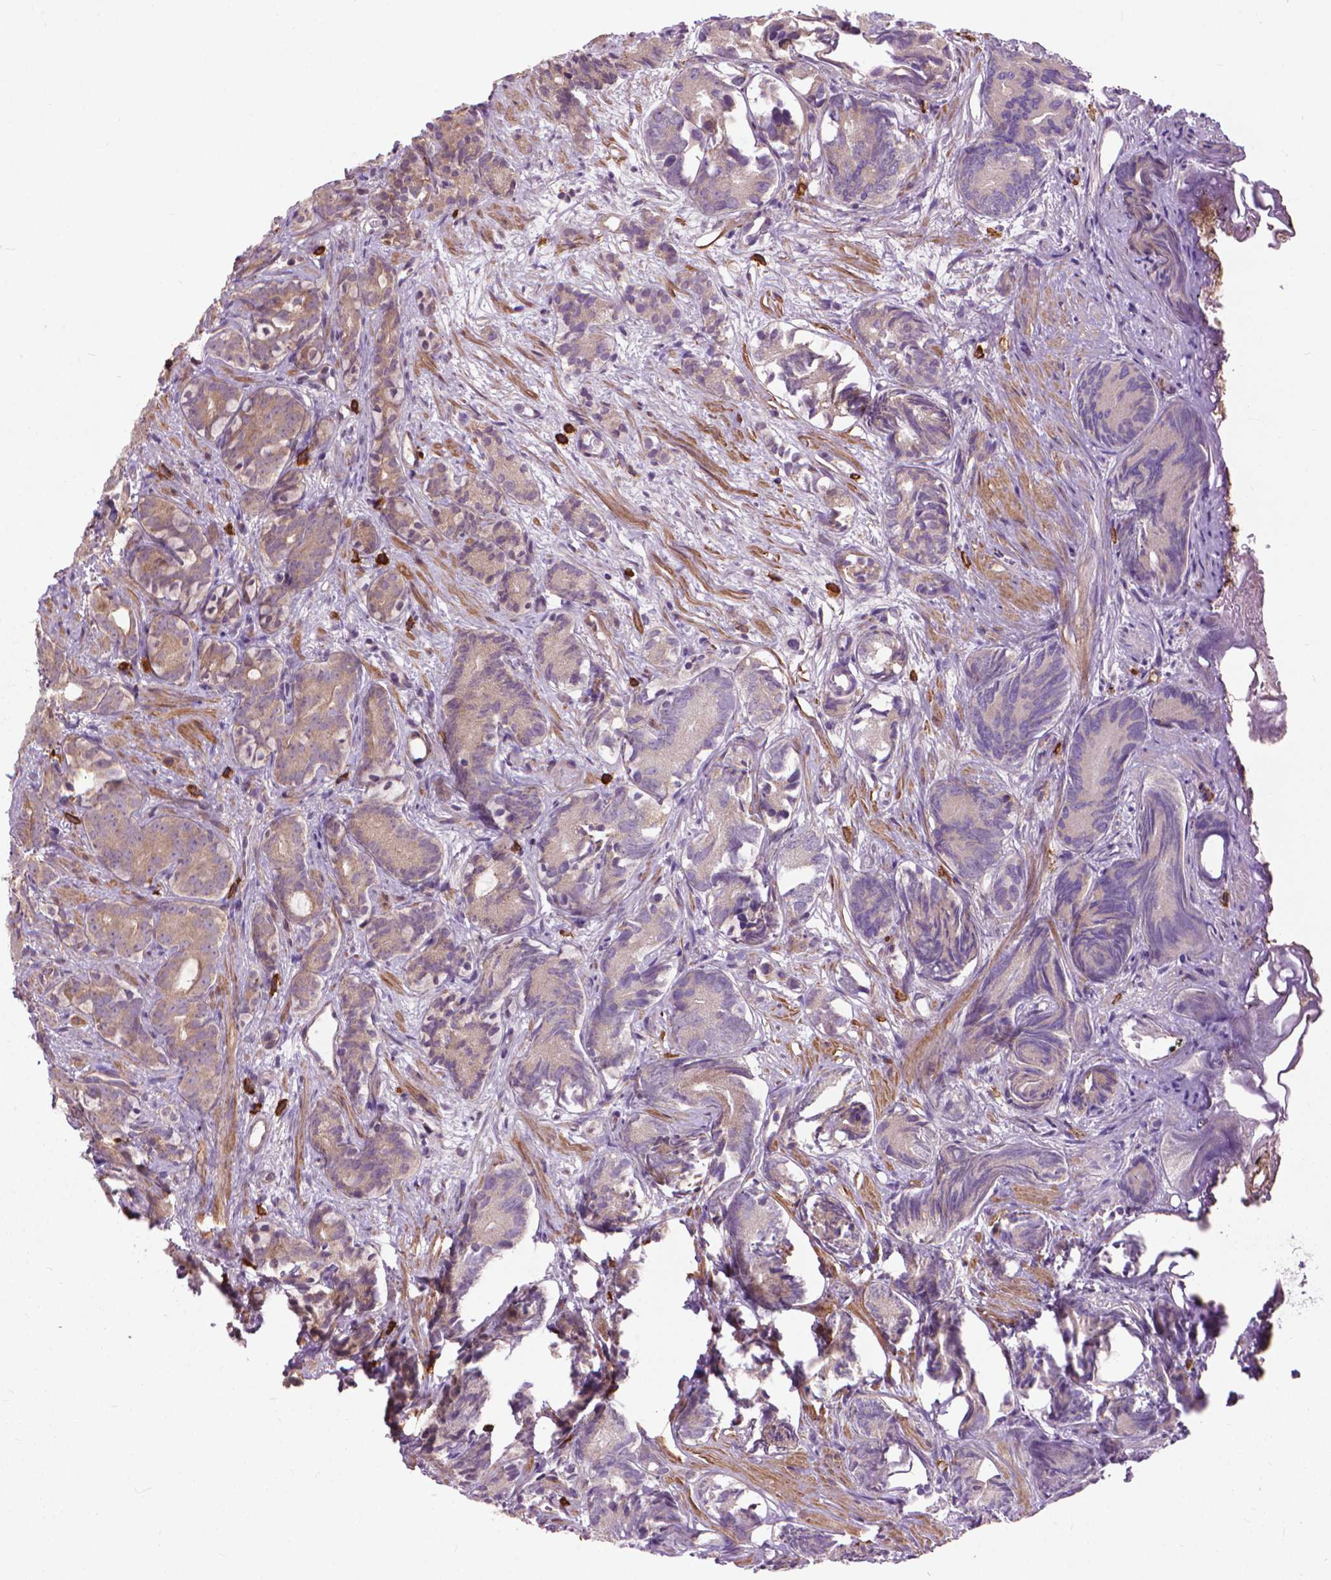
{"staining": {"intensity": "weak", "quantity": ">75%", "location": "cytoplasmic/membranous"}, "tissue": "prostate cancer", "cell_type": "Tumor cells", "image_type": "cancer", "snomed": [{"axis": "morphology", "description": "Adenocarcinoma, High grade"}, {"axis": "topography", "description": "Prostate"}], "caption": "An image showing weak cytoplasmic/membranous staining in about >75% of tumor cells in prostate cancer (adenocarcinoma (high-grade)), as visualized by brown immunohistochemical staining.", "gene": "MYH14", "patient": {"sex": "male", "age": 84}}